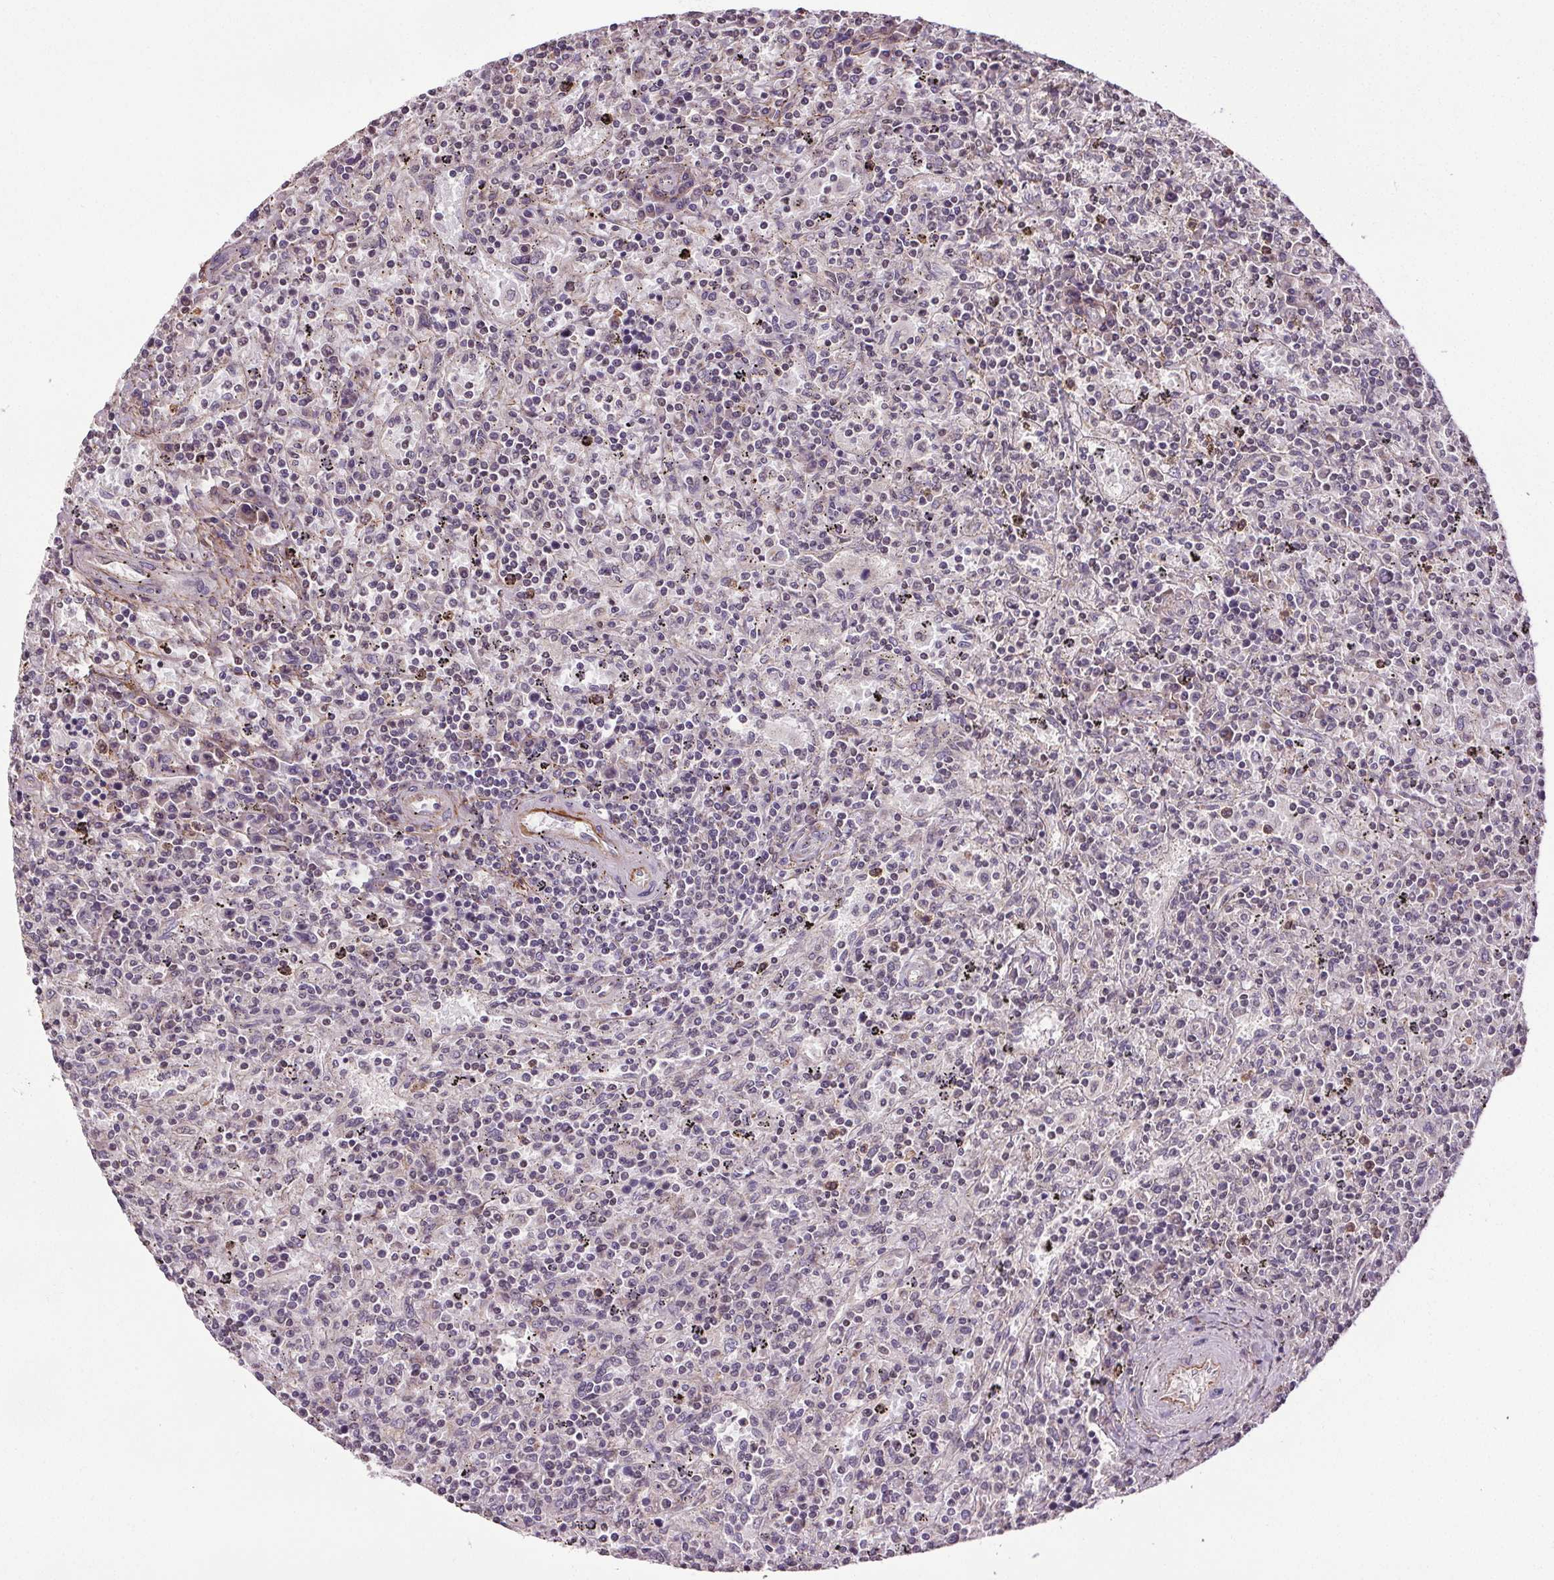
{"staining": {"intensity": "negative", "quantity": "none", "location": "none"}, "tissue": "lymphoma", "cell_type": "Tumor cells", "image_type": "cancer", "snomed": [{"axis": "morphology", "description": "Malignant lymphoma, non-Hodgkin's type, Low grade"}, {"axis": "topography", "description": "Spleen"}], "caption": "Immunohistochemistry image of low-grade malignant lymphoma, non-Hodgkin's type stained for a protein (brown), which displays no staining in tumor cells.", "gene": "KIAA0232", "patient": {"sex": "male", "age": 62}}